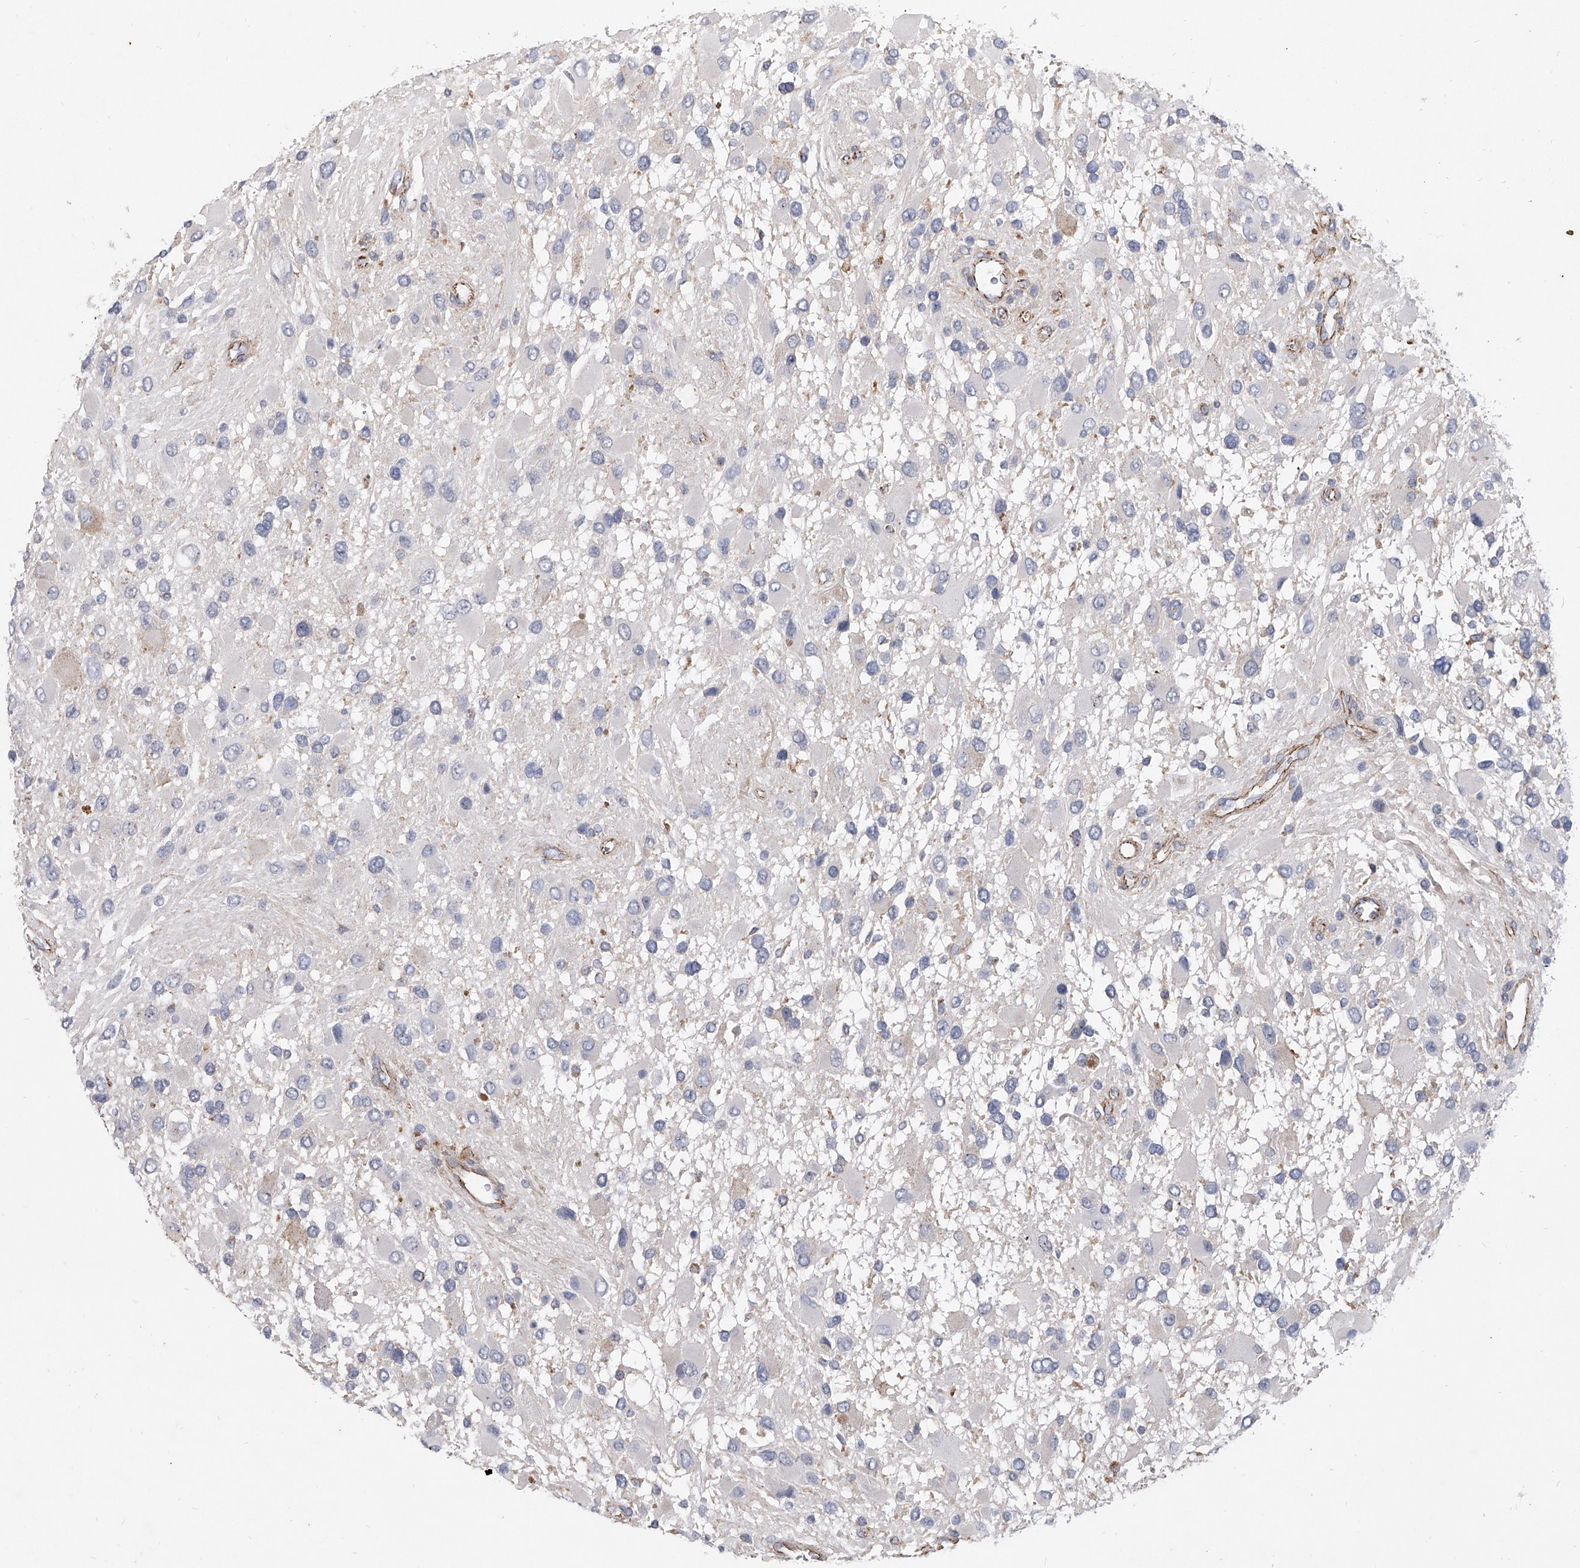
{"staining": {"intensity": "negative", "quantity": "none", "location": "none"}, "tissue": "glioma", "cell_type": "Tumor cells", "image_type": "cancer", "snomed": [{"axis": "morphology", "description": "Glioma, malignant, High grade"}, {"axis": "topography", "description": "Brain"}], "caption": "High power microscopy photomicrograph of an IHC photomicrograph of glioma, revealing no significant positivity in tumor cells. The staining is performed using DAB (3,3'-diaminobenzidine) brown chromogen with nuclei counter-stained in using hematoxylin.", "gene": "MINDY4", "patient": {"sex": "male", "age": 53}}